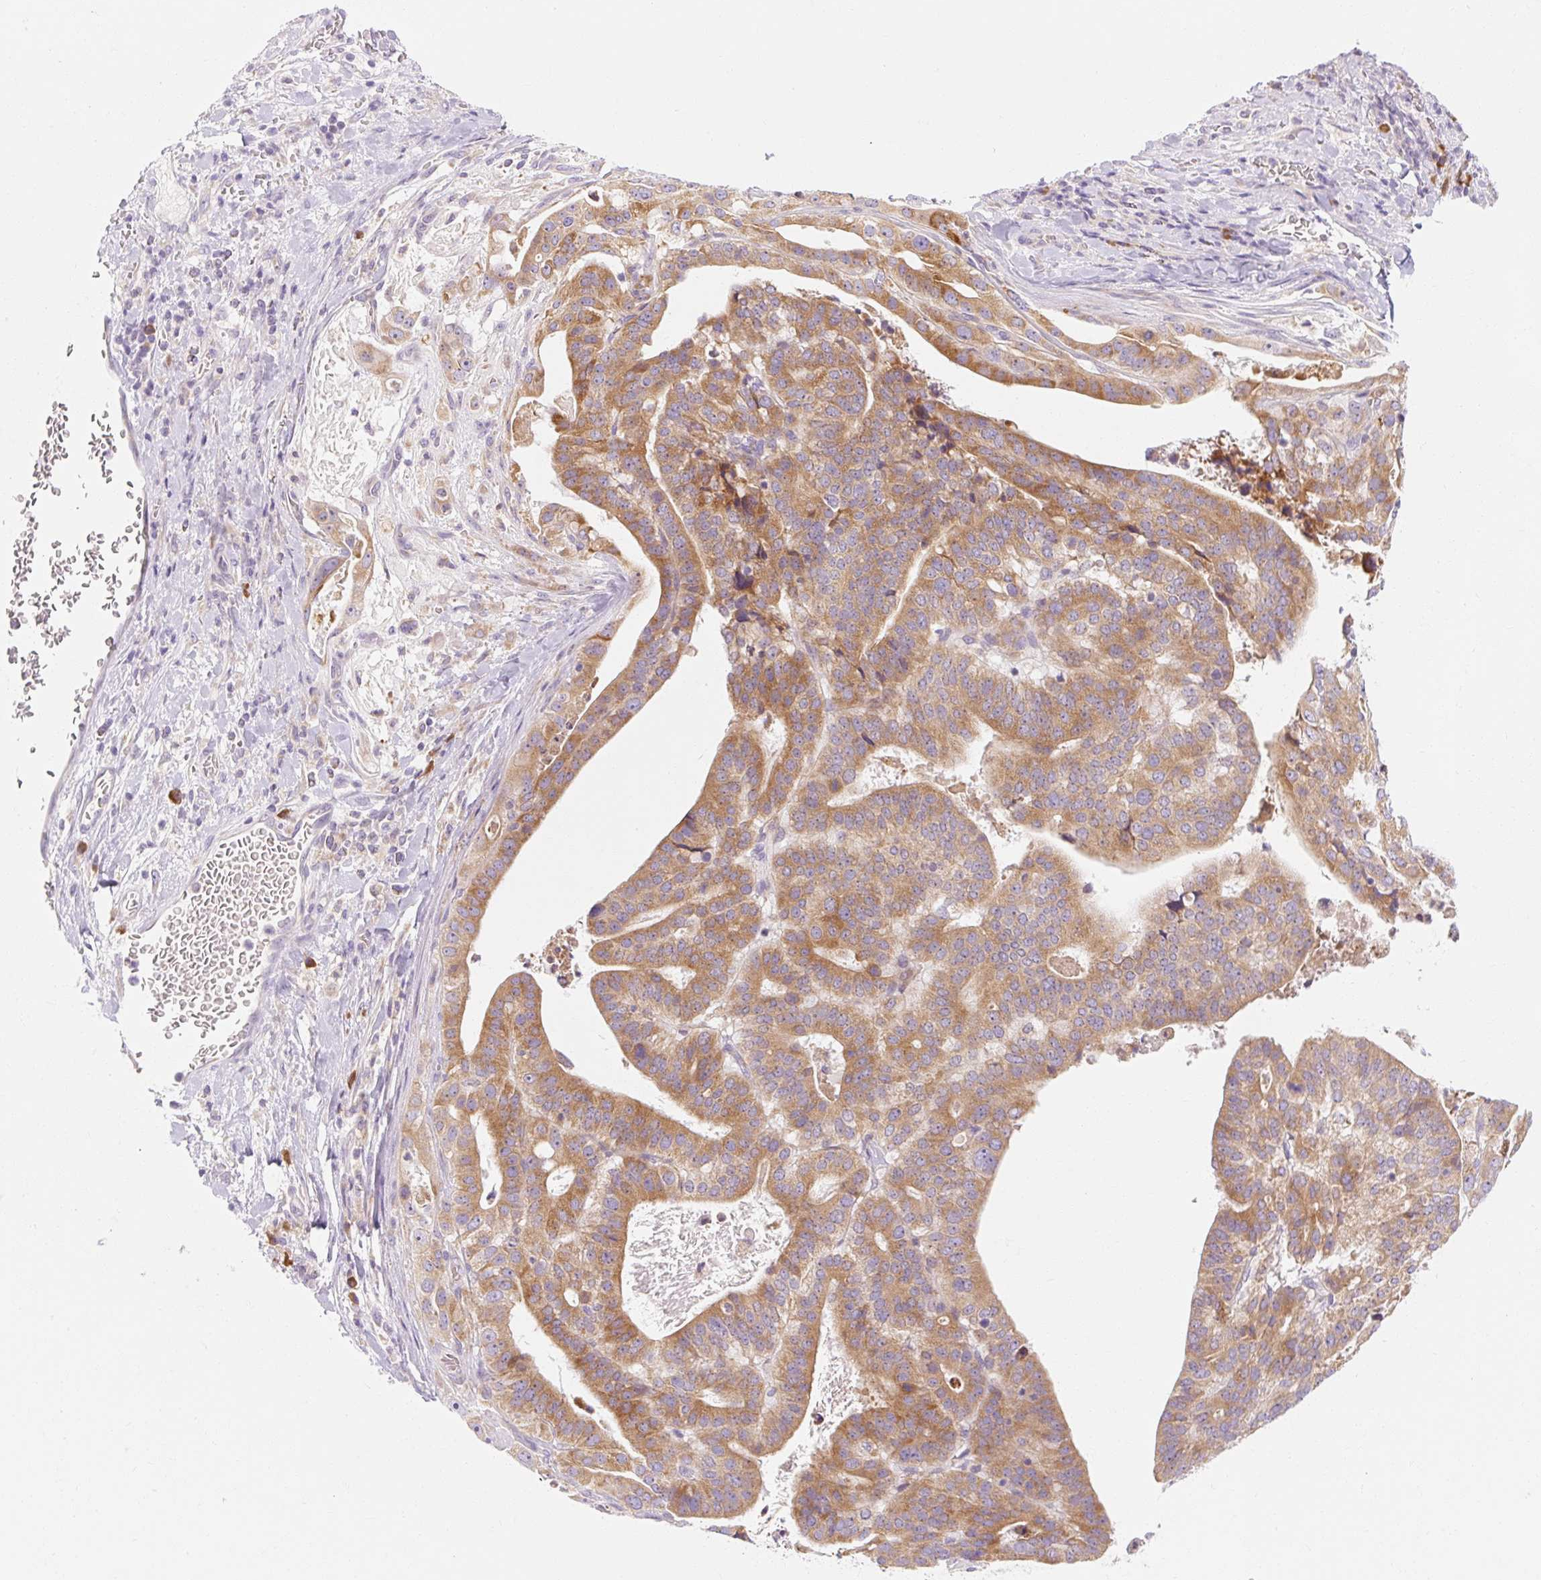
{"staining": {"intensity": "moderate", "quantity": ">75%", "location": "cytoplasmic/membranous"}, "tissue": "stomach cancer", "cell_type": "Tumor cells", "image_type": "cancer", "snomed": [{"axis": "morphology", "description": "Adenocarcinoma, NOS"}, {"axis": "topography", "description": "Stomach"}], "caption": "Stomach cancer stained with IHC displays moderate cytoplasmic/membranous positivity in approximately >75% of tumor cells.", "gene": "MYO1D", "patient": {"sex": "male", "age": 48}}